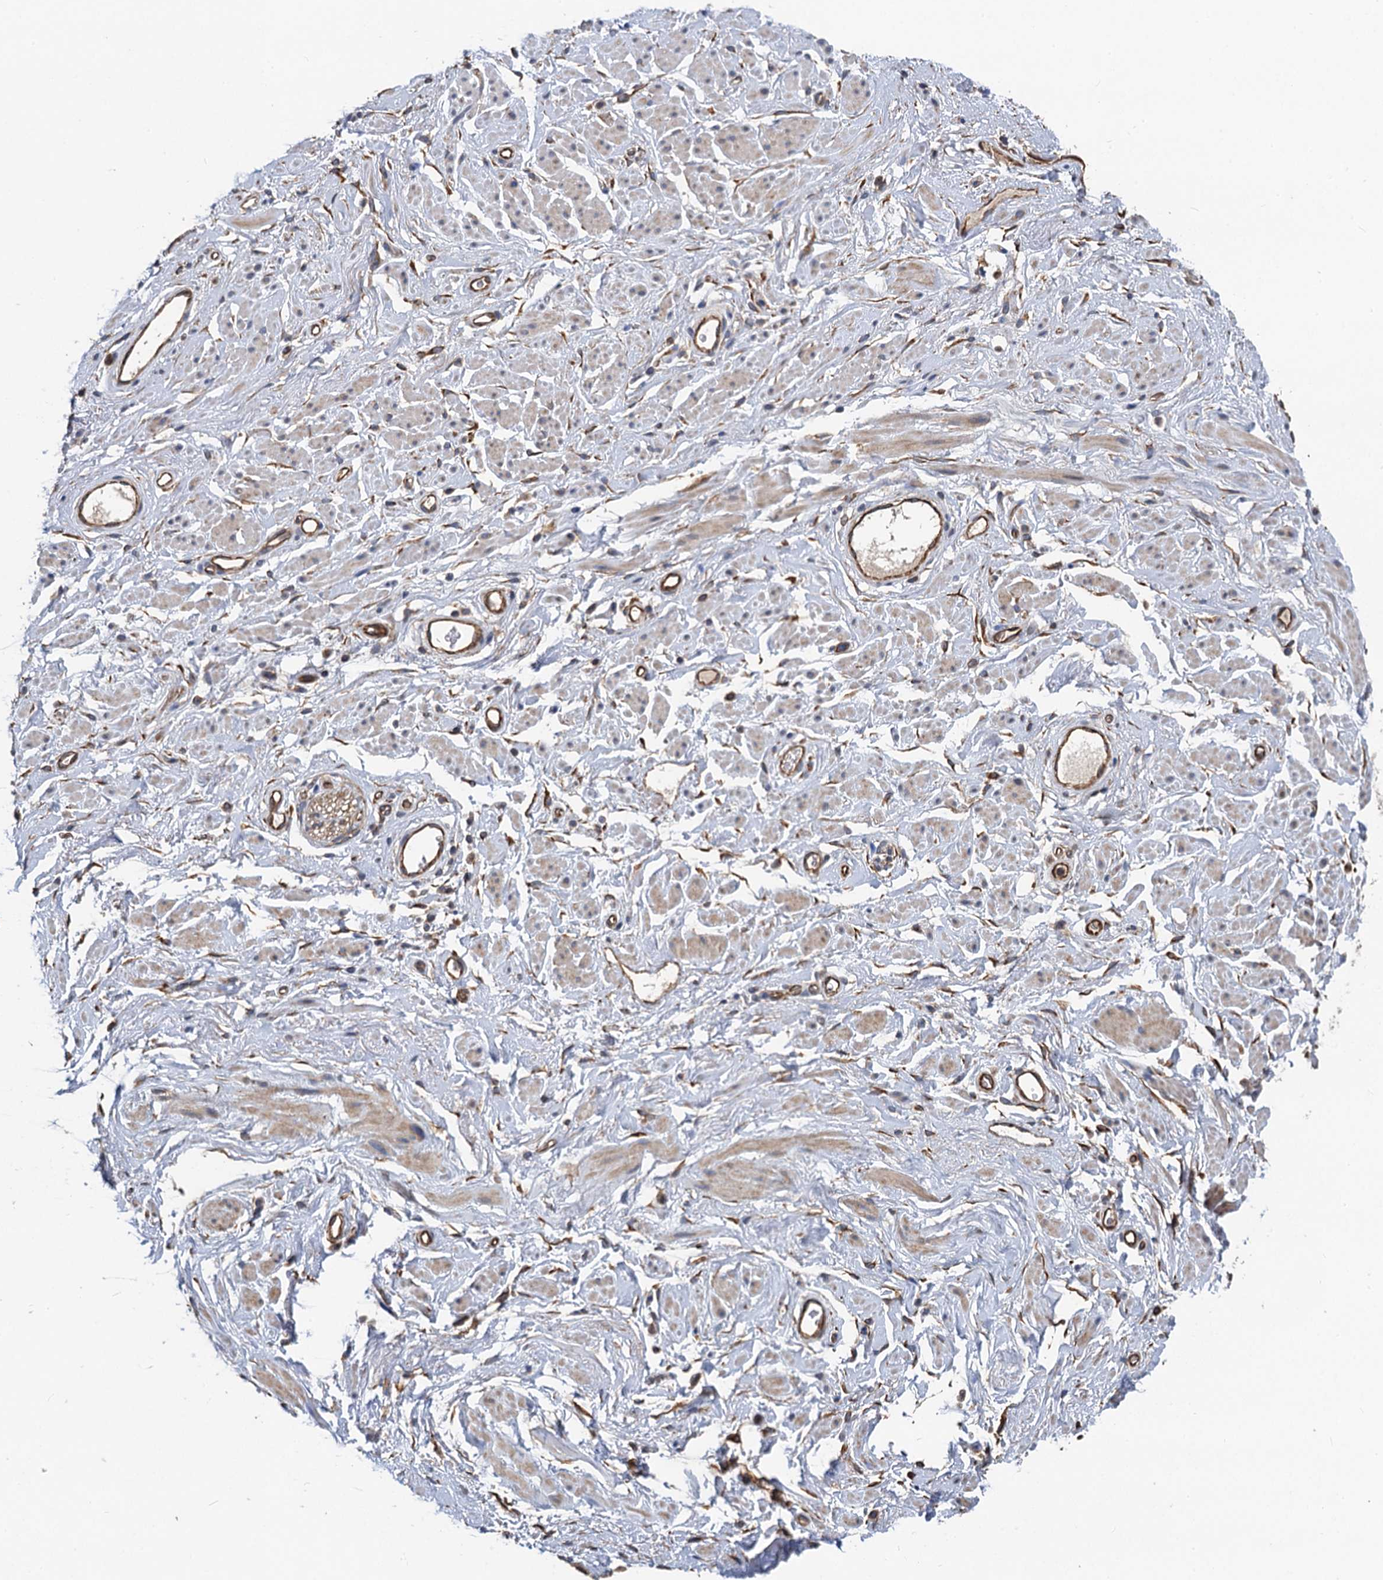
{"staining": {"intensity": "negative", "quantity": "none", "location": "none"}, "tissue": "adipose tissue", "cell_type": "Adipocytes", "image_type": "normal", "snomed": [{"axis": "morphology", "description": "Normal tissue, NOS"}, {"axis": "morphology", "description": "Adenocarcinoma, NOS"}, {"axis": "topography", "description": "Rectum"}, {"axis": "topography", "description": "Vagina"}, {"axis": "topography", "description": "Peripheral nerve tissue"}], "caption": "Adipose tissue was stained to show a protein in brown. There is no significant positivity in adipocytes. The staining was performed using DAB to visualize the protein expression in brown, while the nuclei were stained in blue with hematoxylin (Magnification: 20x).", "gene": "PJA2", "patient": {"sex": "female", "age": 71}}